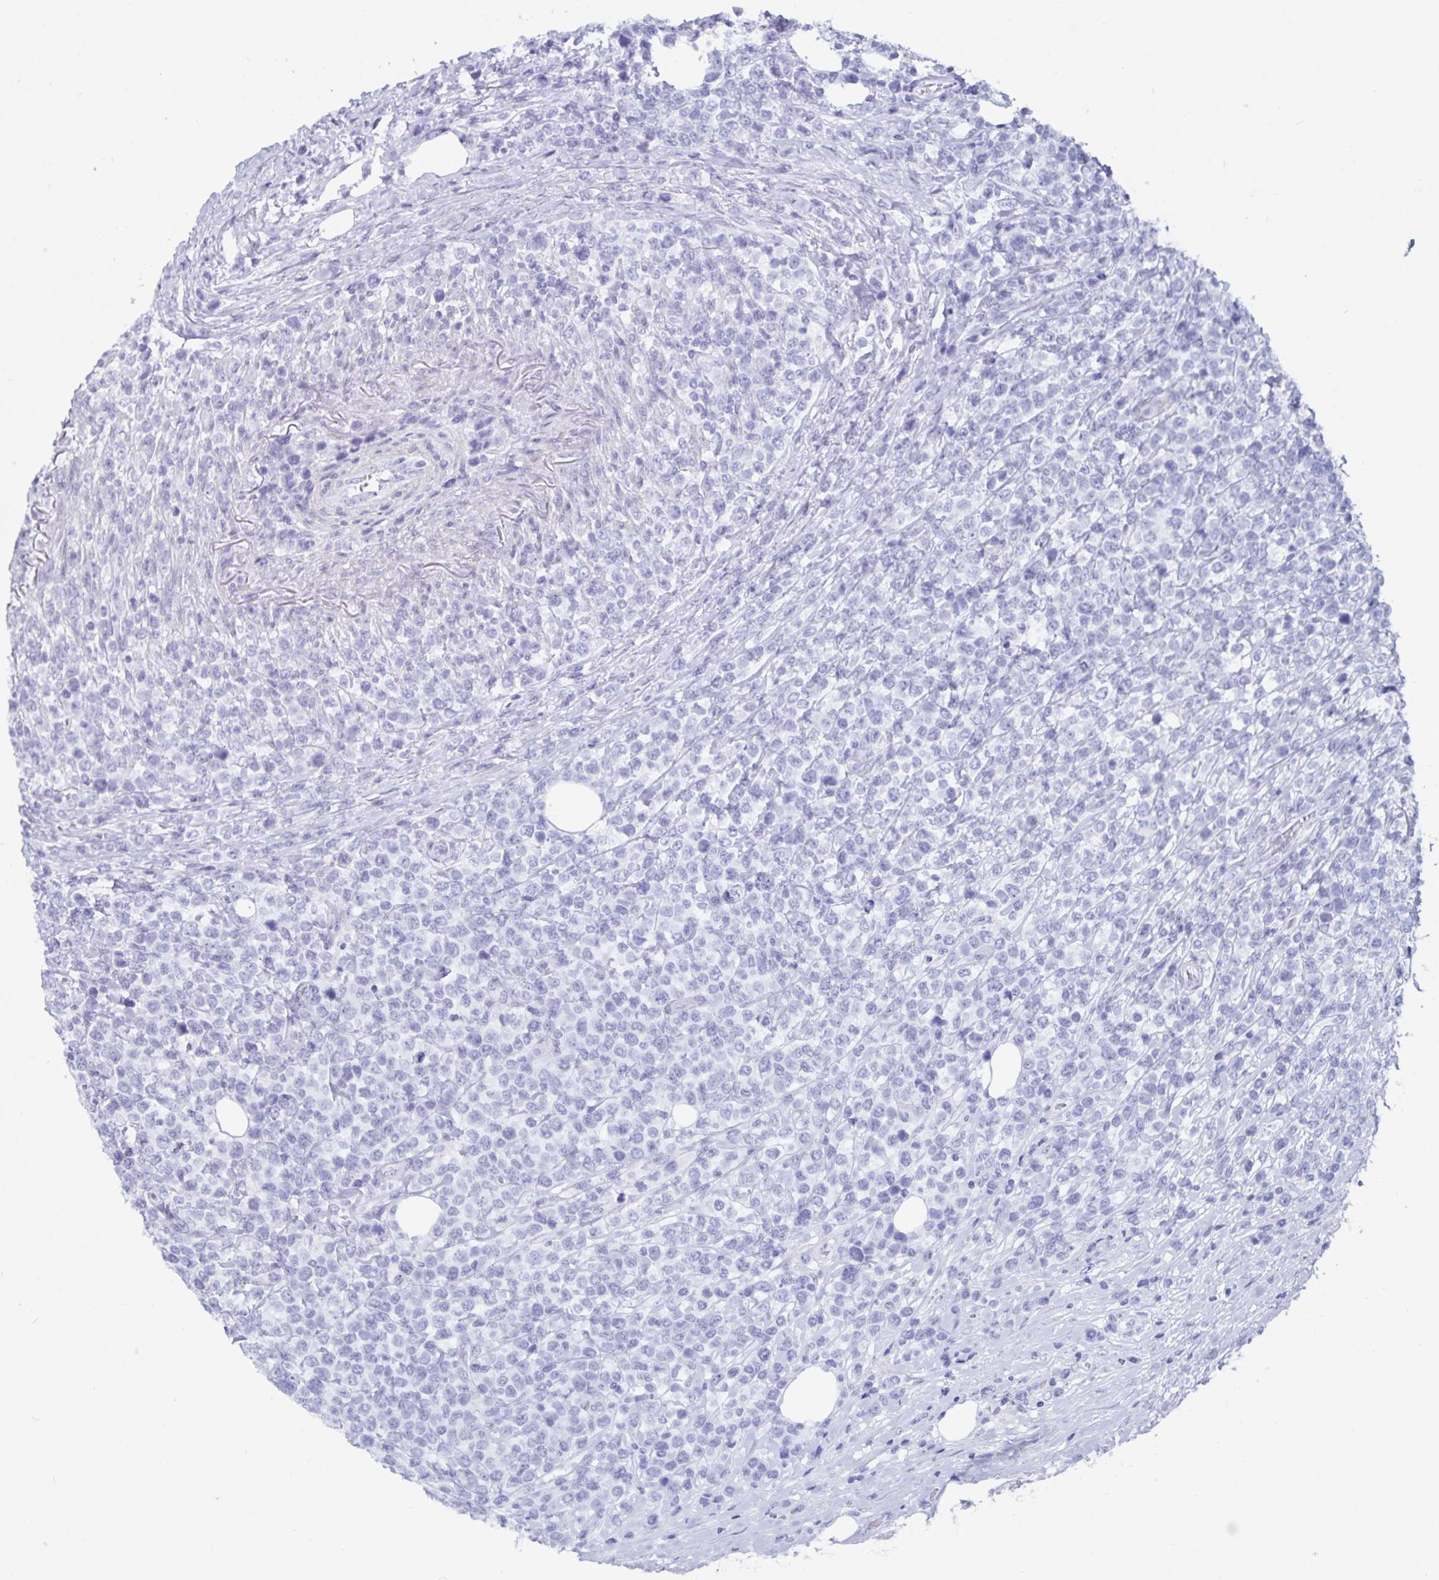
{"staining": {"intensity": "negative", "quantity": "none", "location": "none"}, "tissue": "lymphoma", "cell_type": "Tumor cells", "image_type": "cancer", "snomed": [{"axis": "morphology", "description": "Malignant lymphoma, non-Hodgkin's type, High grade"}, {"axis": "topography", "description": "Soft tissue"}], "caption": "High magnification brightfield microscopy of high-grade malignant lymphoma, non-Hodgkin's type stained with DAB (3,3'-diaminobenzidine) (brown) and counterstained with hematoxylin (blue): tumor cells show no significant positivity.", "gene": "GPR137", "patient": {"sex": "female", "age": 56}}